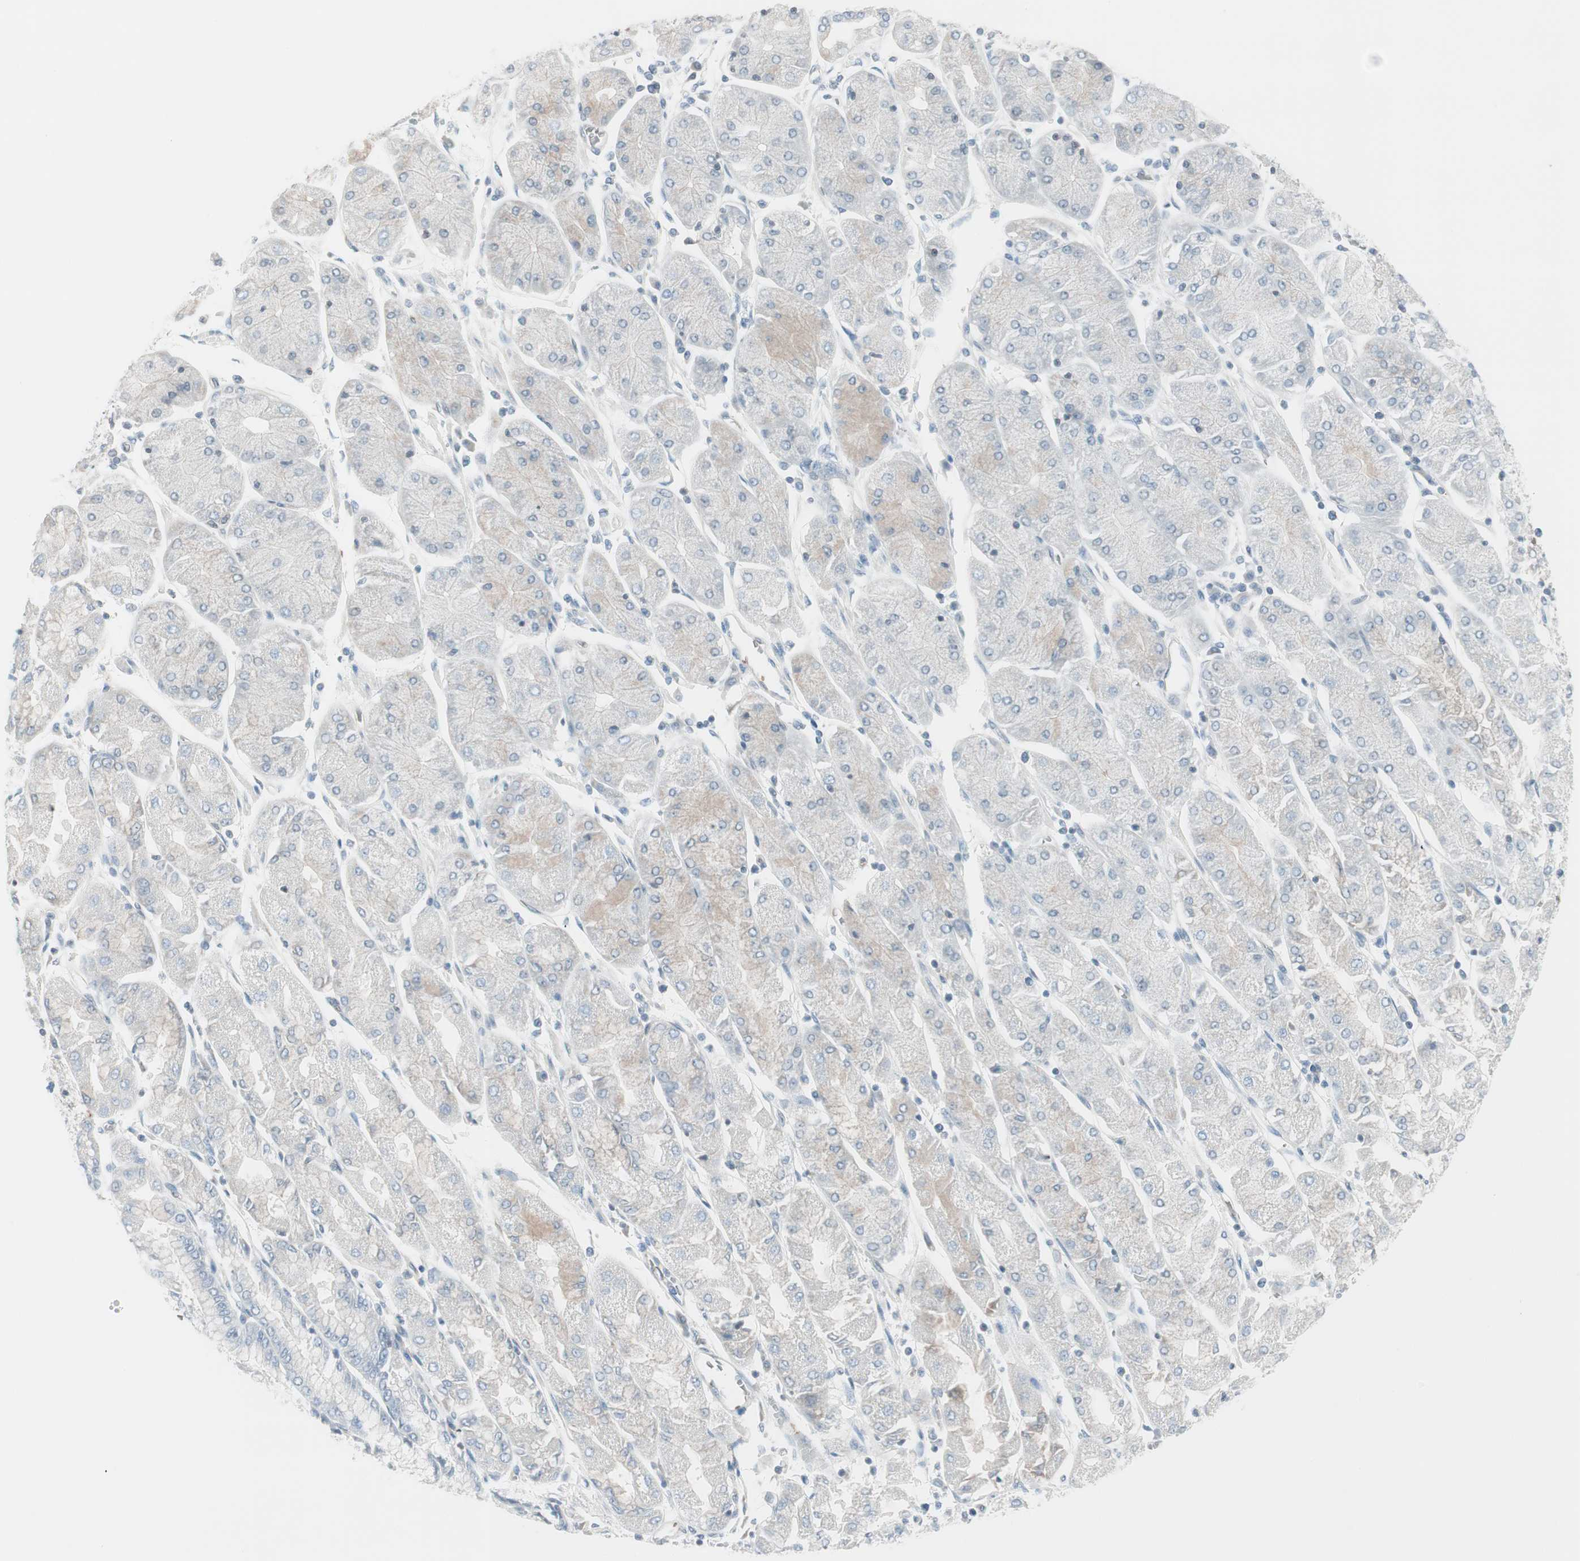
{"staining": {"intensity": "negative", "quantity": "none", "location": "none"}, "tissue": "stomach cancer", "cell_type": "Tumor cells", "image_type": "cancer", "snomed": [{"axis": "morphology", "description": "Normal tissue, NOS"}, {"axis": "morphology", "description": "Adenocarcinoma, NOS"}, {"axis": "topography", "description": "Stomach, upper"}, {"axis": "topography", "description": "Stomach"}], "caption": "Histopathology image shows no significant protein positivity in tumor cells of stomach cancer.", "gene": "MAP4K1", "patient": {"sex": "male", "age": 59}}